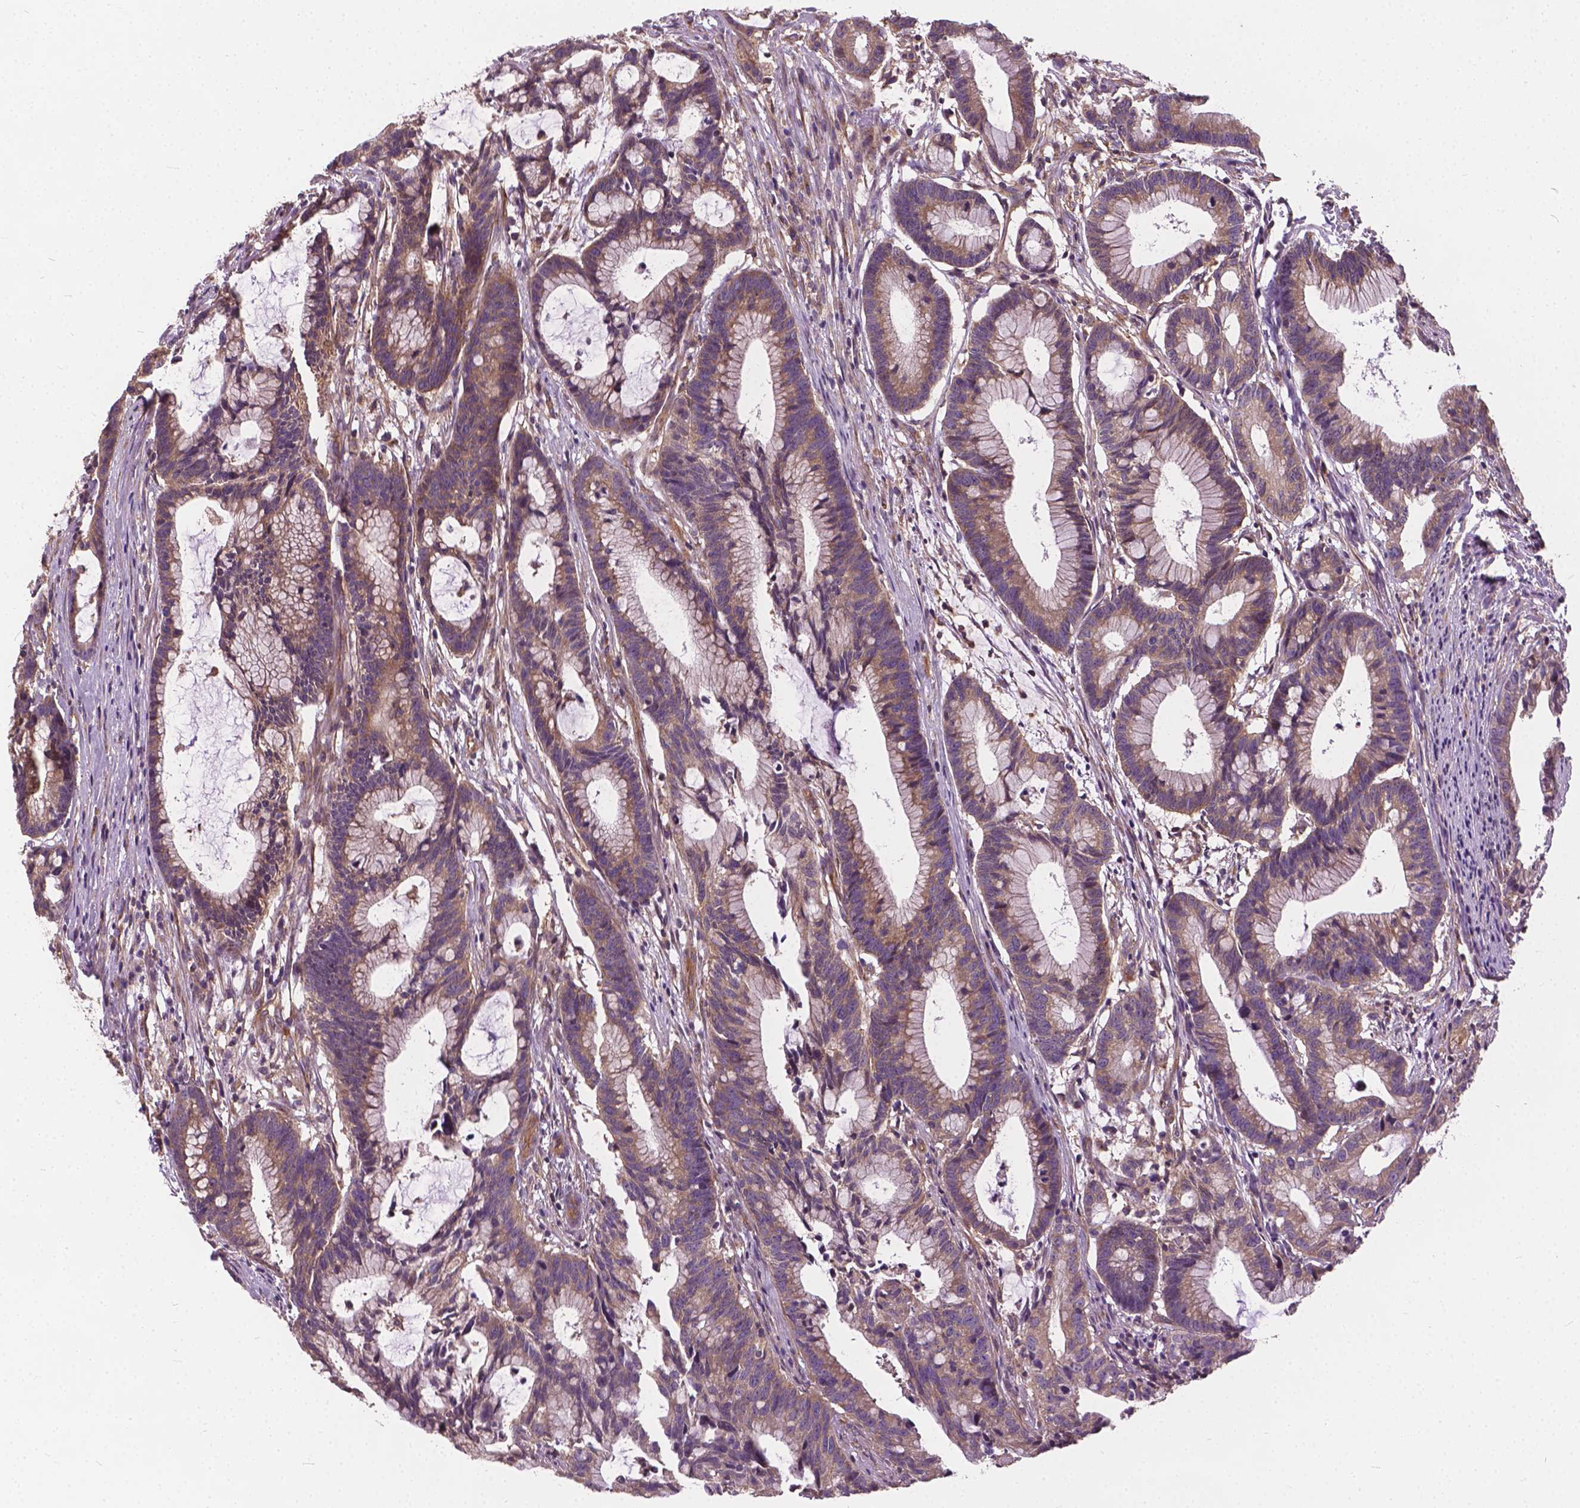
{"staining": {"intensity": "weak", "quantity": "25%-75%", "location": "cytoplasmic/membranous"}, "tissue": "colorectal cancer", "cell_type": "Tumor cells", "image_type": "cancer", "snomed": [{"axis": "morphology", "description": "Adenocarcinoma, NOS"}, {"axis": "topography", "description": "Colon"}], "caption": "Immunohistochemistry (DAB (3,3'-diaminobenzidine)) staining of colorectal cancer displays weak cytoplasmic/membranous protein expression in approximately 25%-75% of tumor cells.", "gene": "MZT1", "patient": {"sex": "female", "age": 78}}